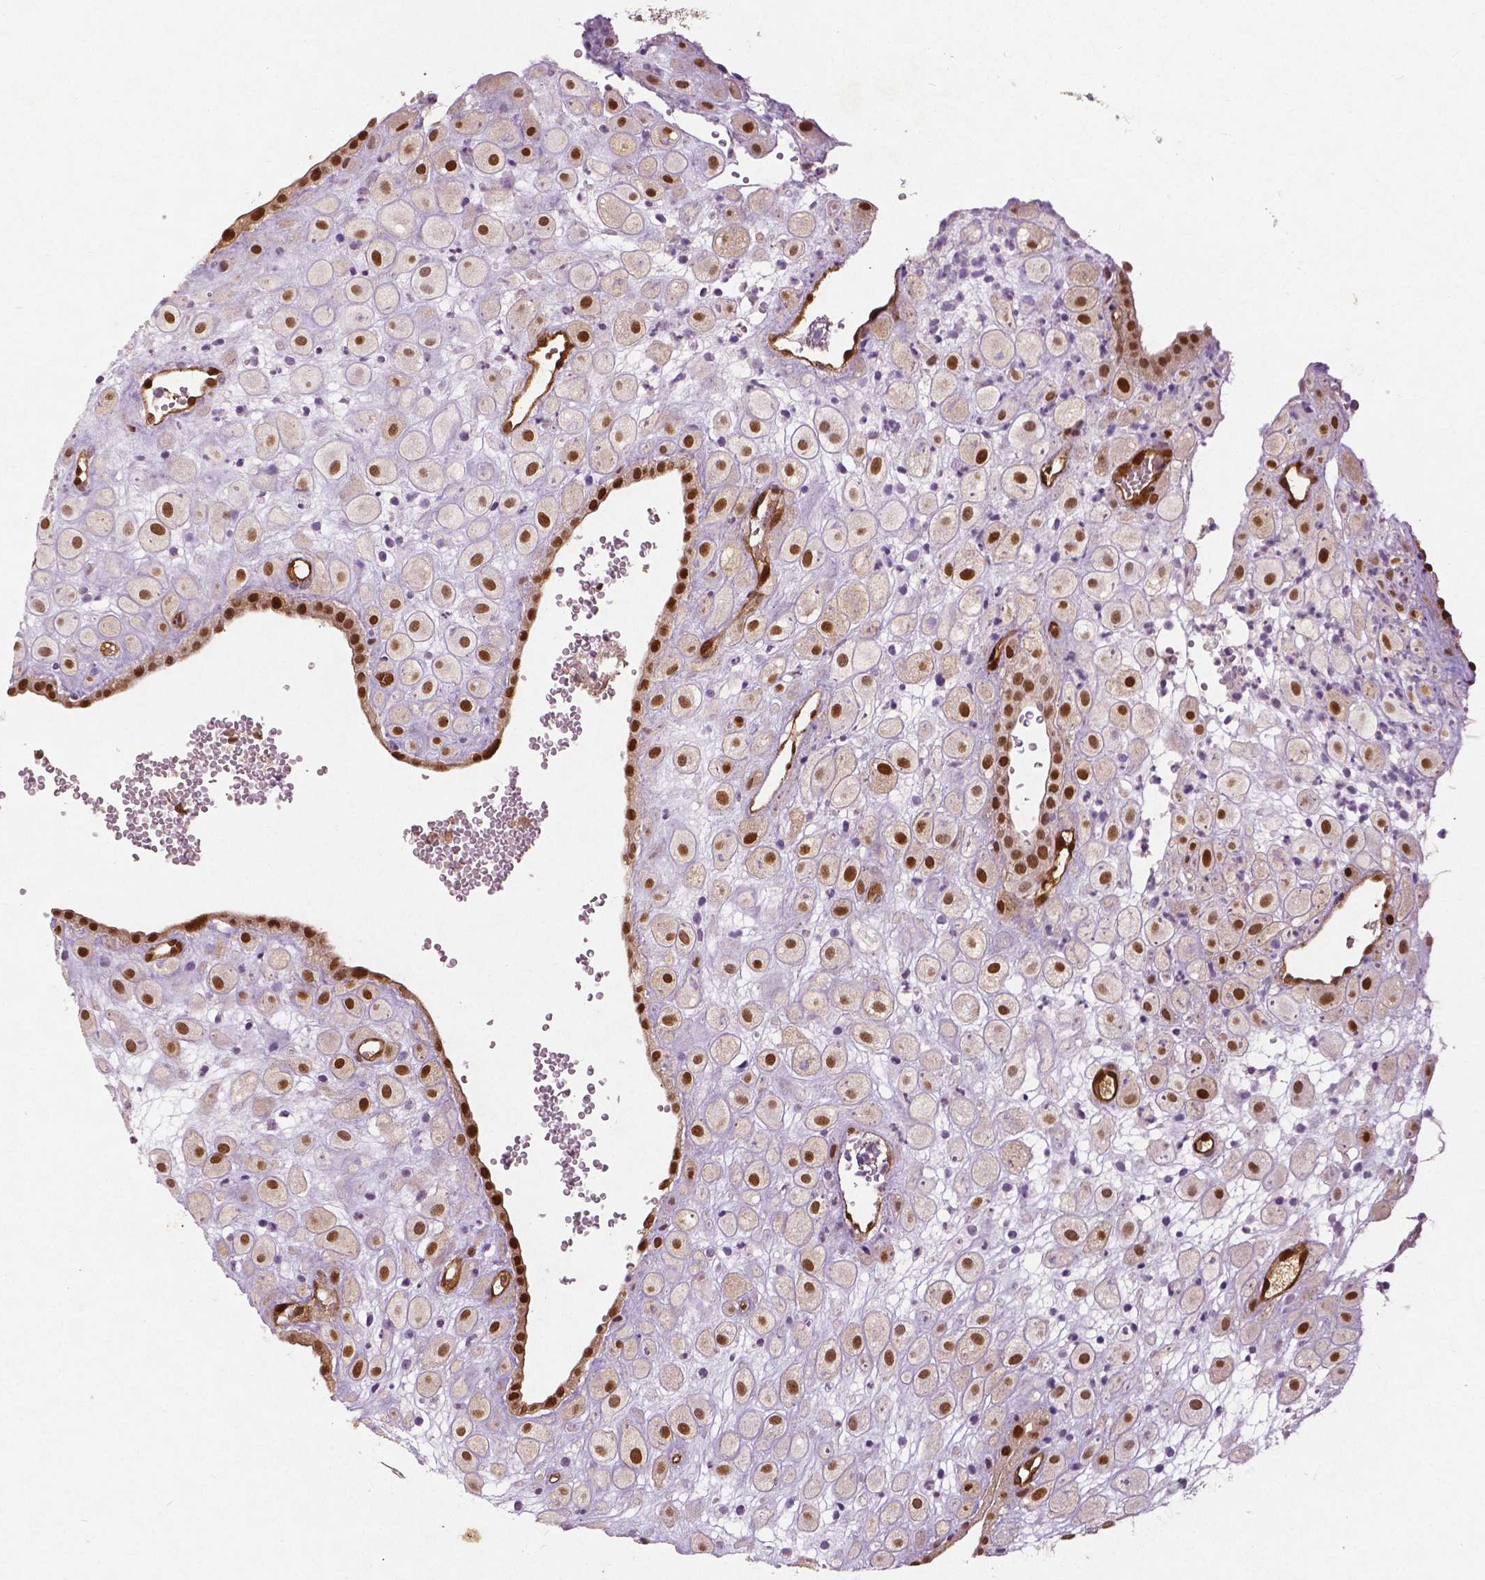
{"staining": {"intensity": "moderate", "quantity": ">75%", "location": "cytoplasmic/membranous,nuclear"}, "tissue": "placenta", "cell_type": "Decidual cells", "image_type": "normal", "snomed": [{"axis": "morphology", "description": "Normal tissue, NOS"}, {"axis": "topography", "description": "Placenta"}], "caption": "Normal placenta shows moderate cytoplasmic/membranous,nuclear expression in about >75% of decidual cells.", "gene": "WWTR1", "patient": {"sex": "female", "age": 24}}